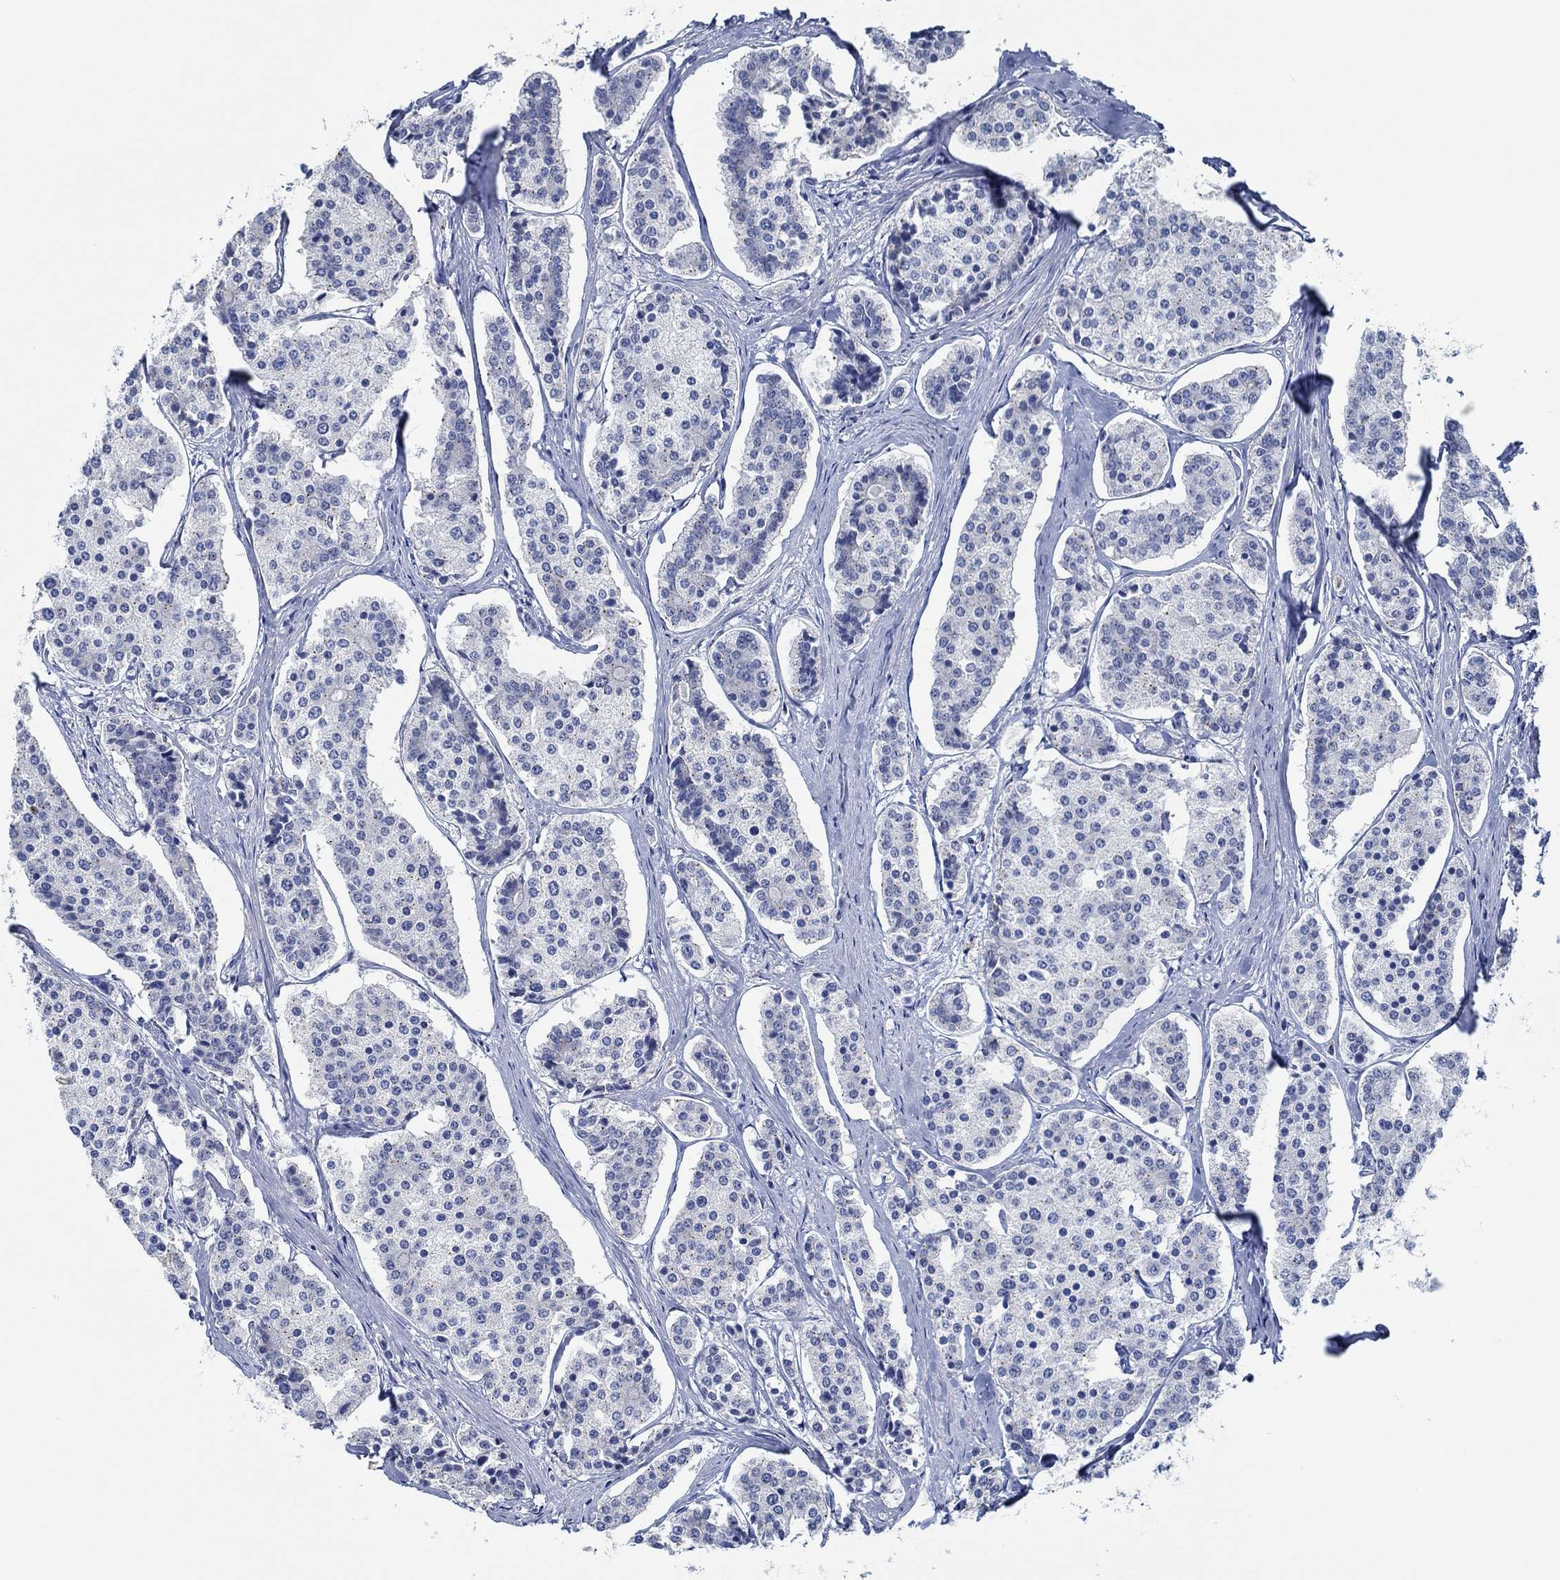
{"staining": {"intensity": "negative", "quantity": "none", "location": "none"}, "tissue": "carcinoid", "cell_type": "Tumor cells", "image_type": "cancer", "snomed": [{"axis": "morphology", "description": "Carcinoid, malignant, NOS"}, {"axis": "topography", "description": "Small intestine"}], "caption": "Immunohistochemical staining of carcinoid demonstrates no significant staining in tumor cells.", "gene": "CPM", "patient": {"sex": "female", "age": 65}}